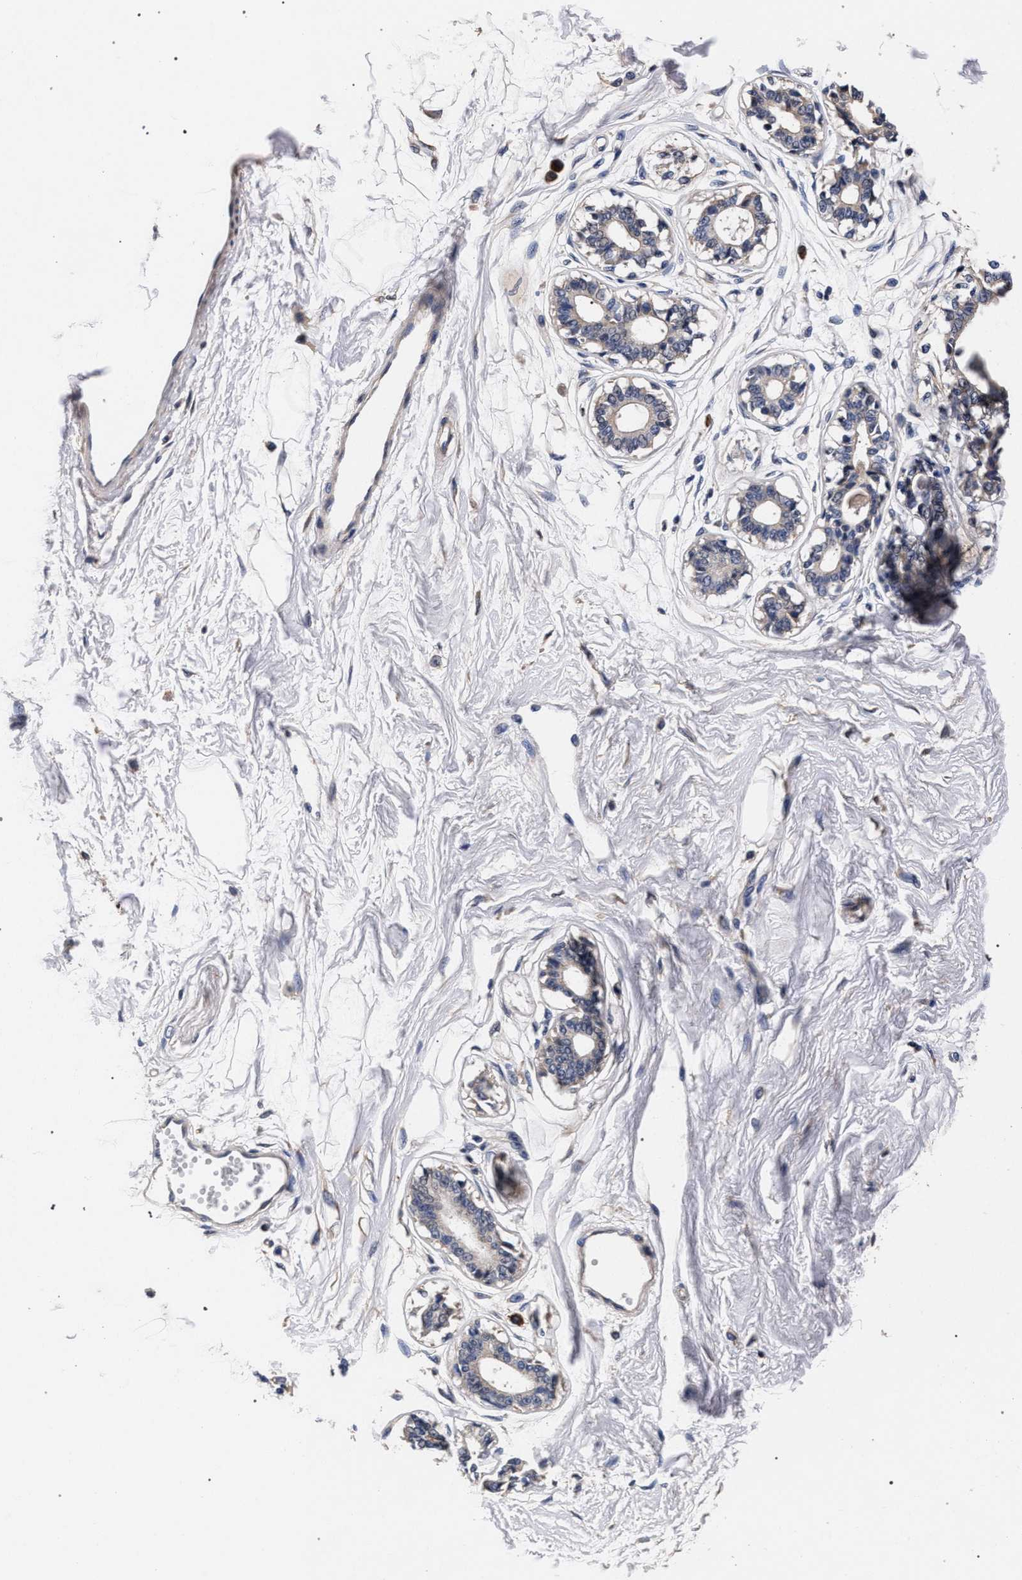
{"staining": {"intensity": "negative", "quantity": "none", "location": "none"}, "tissue": "breast", "cell_type": "Adipocytes", "image_type": "normal", "snomed": [{"axis": "morphology", "description": "Normal tissue, NOS"}, {"axis": "topography", "description": "Breast"}], "caption": "Immunohistochemical staining of benign breast shows no significant staining in adipocytes. (DAB (3,3'-diaminobenzidine) IHC with hematoxylin counter stain).", "gene": "CFAP95", "patient": {"sex": "female", "age": 45}}